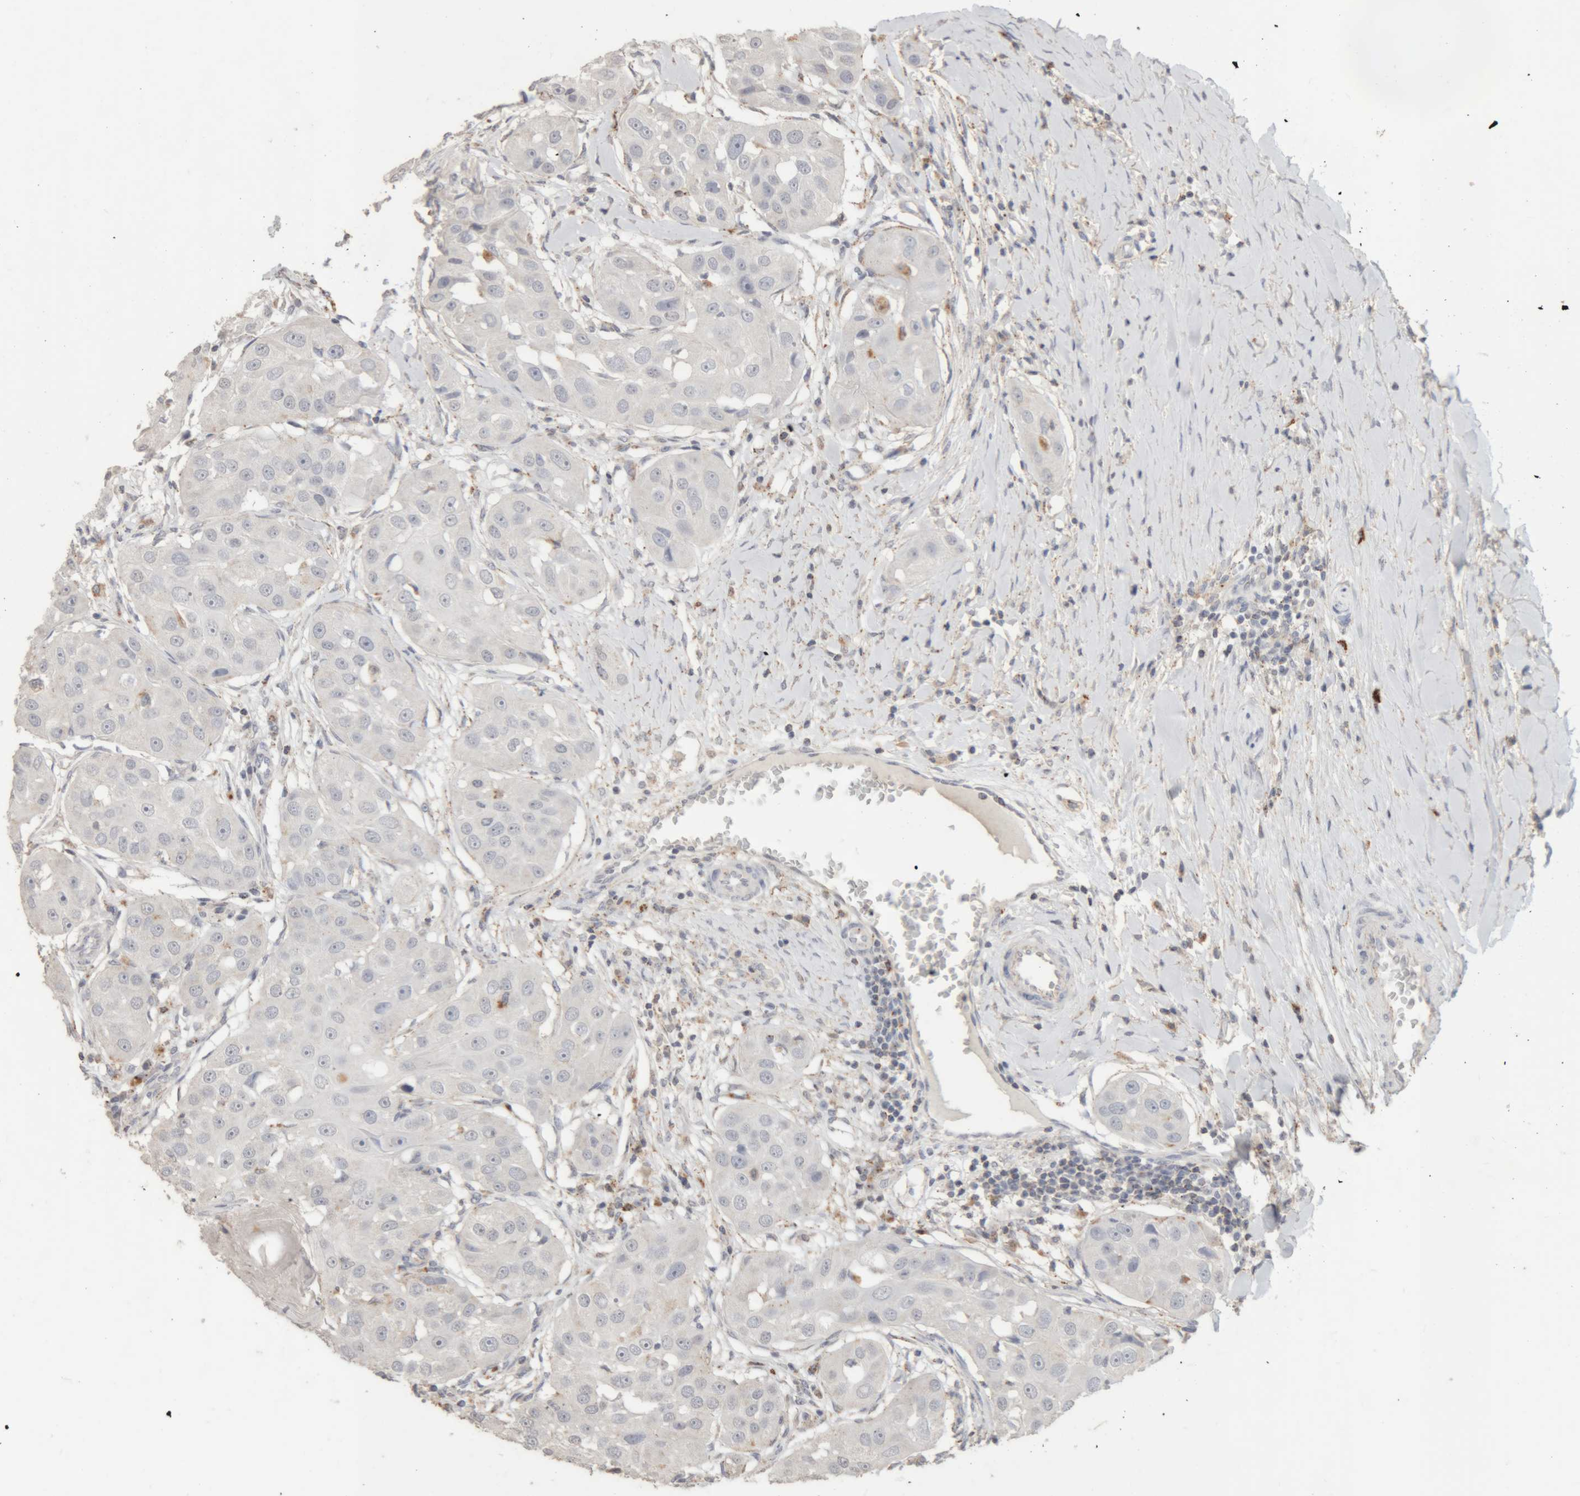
{"staining": {"intensity": "negative", "quantity": "none", "location": "none"}, "tissue": "head and neck cancer", "cell_type": "Tumor cells", "image_type": "cancer", "snomed": [{"axis": "morphology", "description": "Normal tissue, NOS"}, {"axis": "morphology", "description": "Squamous cell carcinoma, NOS"}, {"axis": "topography", "description": "Skeletal muscle"}, {"axis": "topography", "description": "Head-Neck"}], "caption": "Immunohistochemical staining of head and neck squamous cell carcinoma exhibits no significant expression in tumor cells. The staining was performed using DAB to visualize the protein expression in brown, while the nuclei were stained in blue with hematoxylin (Magnification: 20x).", "gene": "ARSA", "patient": {"sex": "male", "age": 51}}